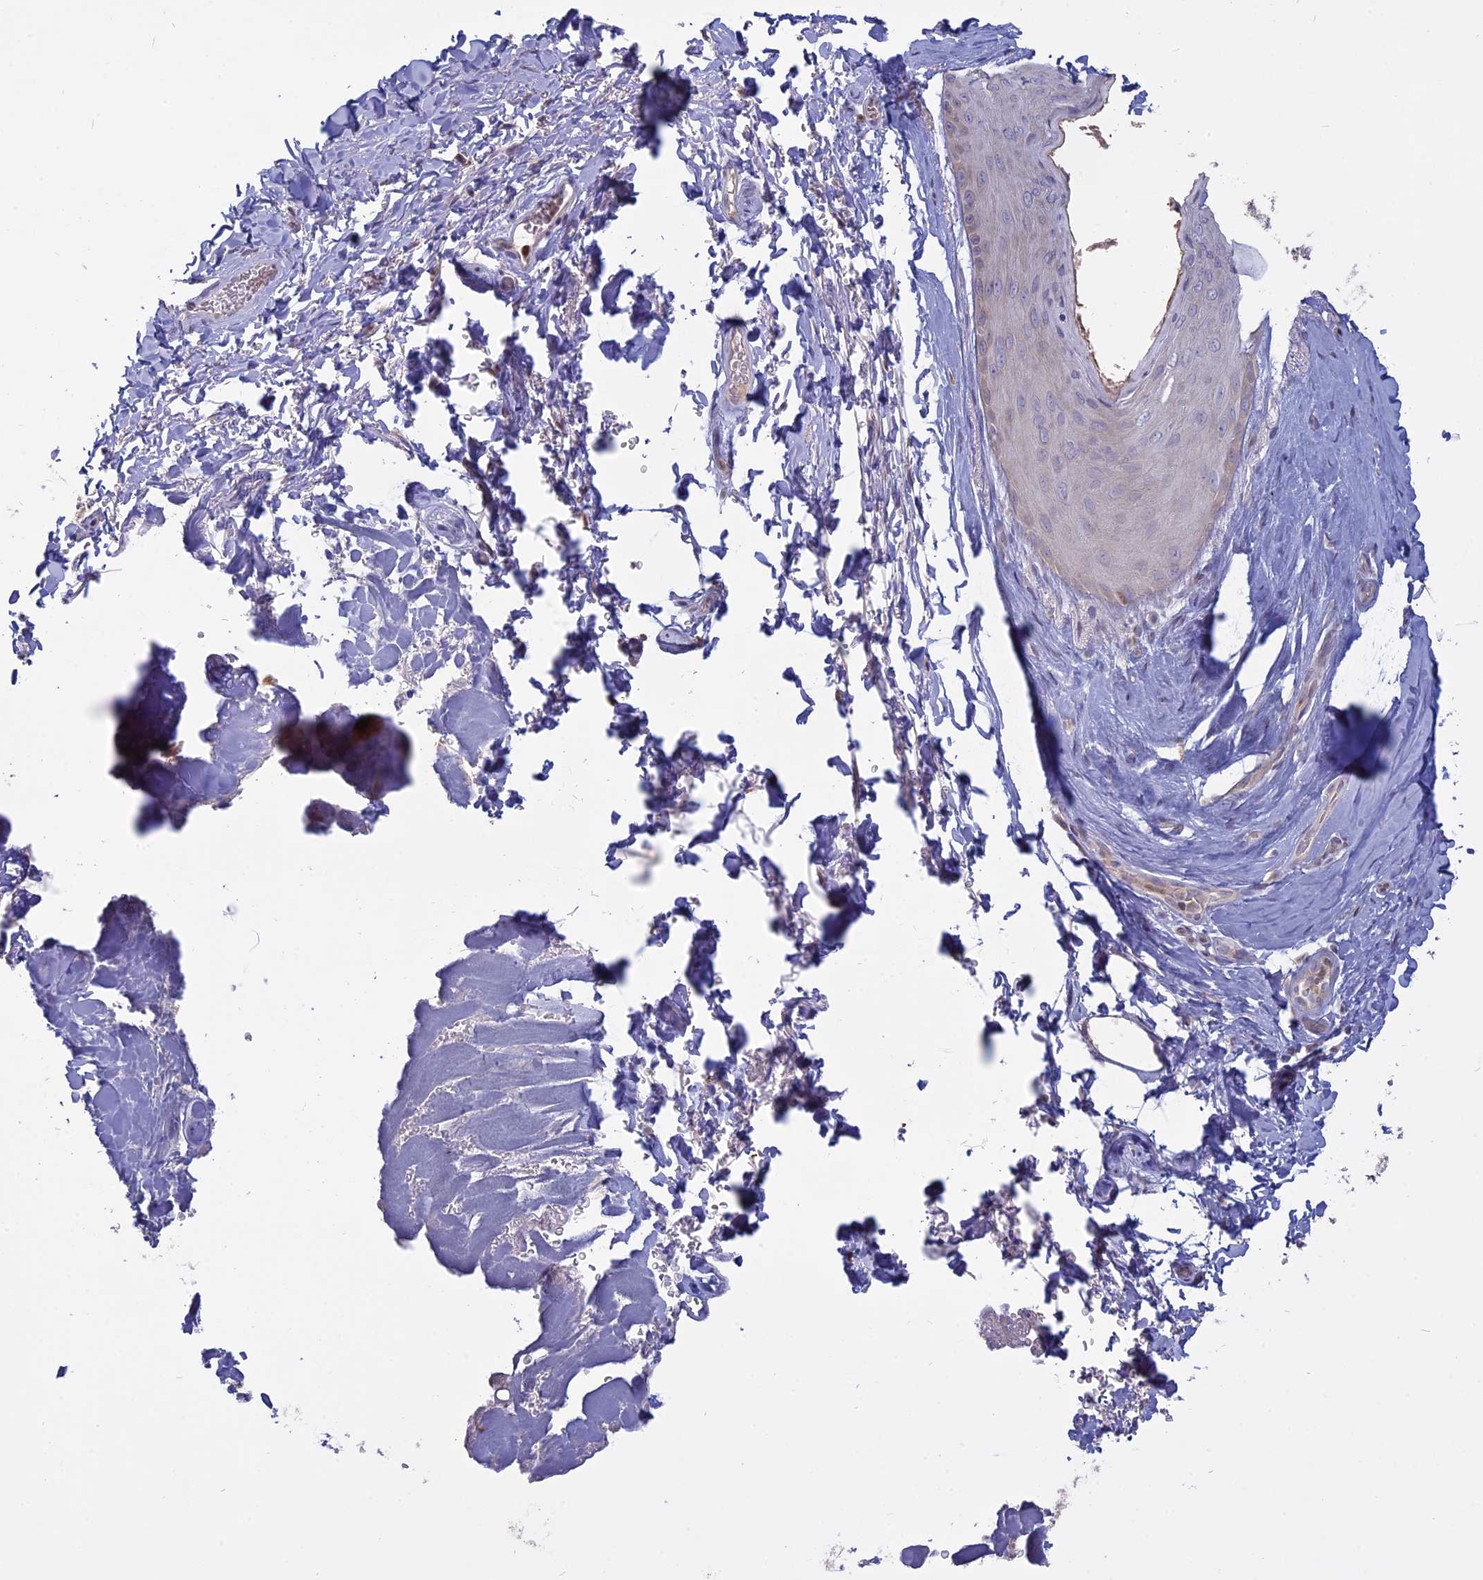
{"staining": {"intensity": "moderate", "quantity": "<25%", "location": "cytoplasmic/membranous"}, "tissue": "skin", "cell_type": "Epidermal cells", "image_type": "normal", "snomed": [{"axis": "morphology", "description": "Normal tissue, NOS"}, {"axis": "topography", "description": "Anal"}], "caption": "IHC photomicrograph of benign skin stained for a protein (brown), which shows low levels of moderate cytoplasmic/membranous staining in approximately <25% of epidermal cells.", "gene": "TMEM208", "patient": {"sex": "male", "age": 44}}